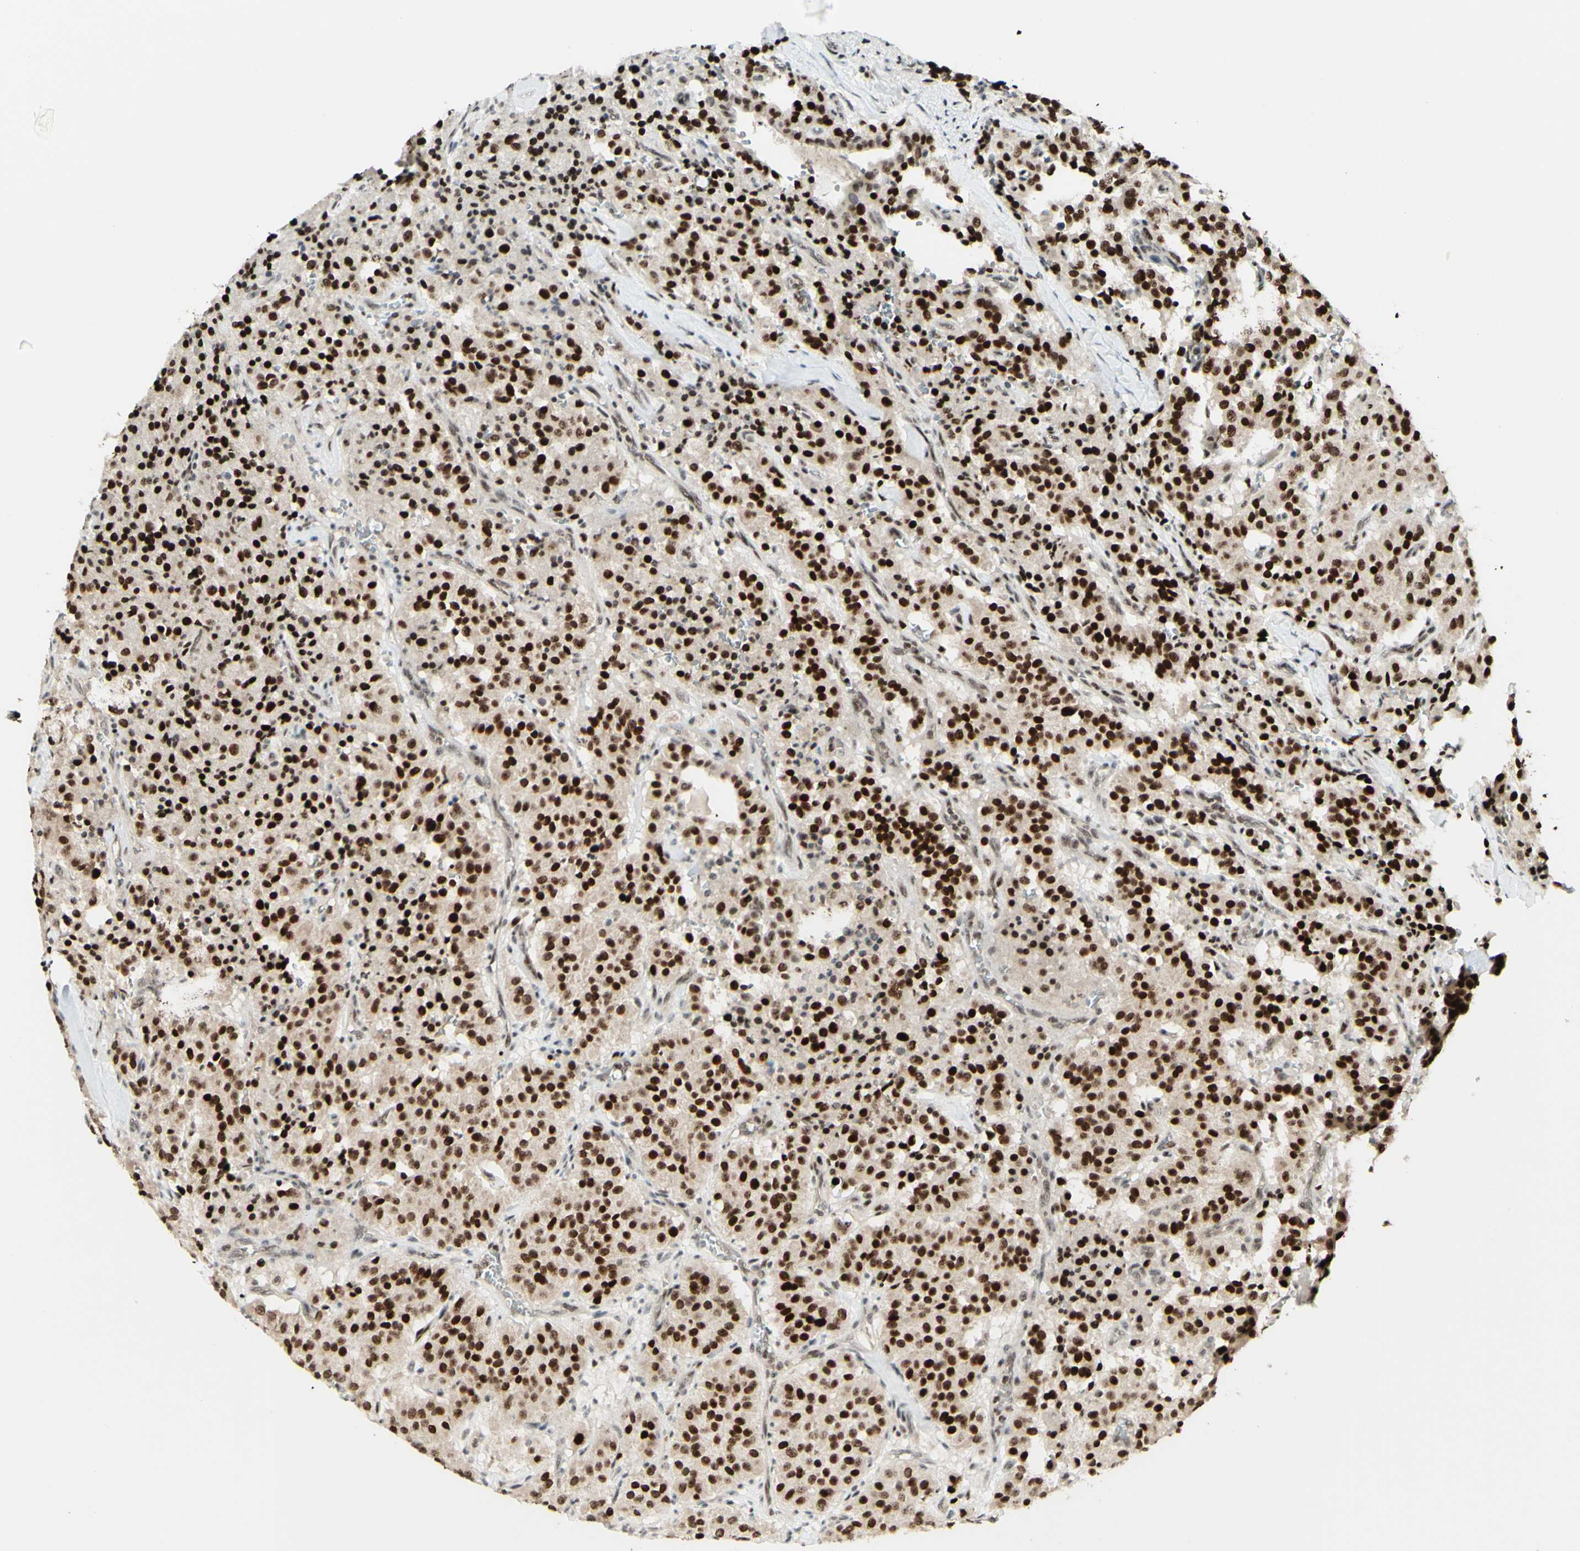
{"staining": {"intensity": "strong", "quantity": ">75%", "location": "cytoplasmic/membranous,nuclear"}, "tissue": "carcinoid", "cell_type": "Tumor cells", "image_type": "cancer", "snomed": [{"axis": "morphology", "description": "Carcinoid, malignant, NOS"}, {"axis": "topography", "description": "Lung"}], "caption": "Strong cytoplasmic/membranous and nuclear positivity is identified in approximately >75% of tumor cells in carcinoid (malignant).", "gene": "CDKL5", "patient": {"sex": "male", "age": 30}}